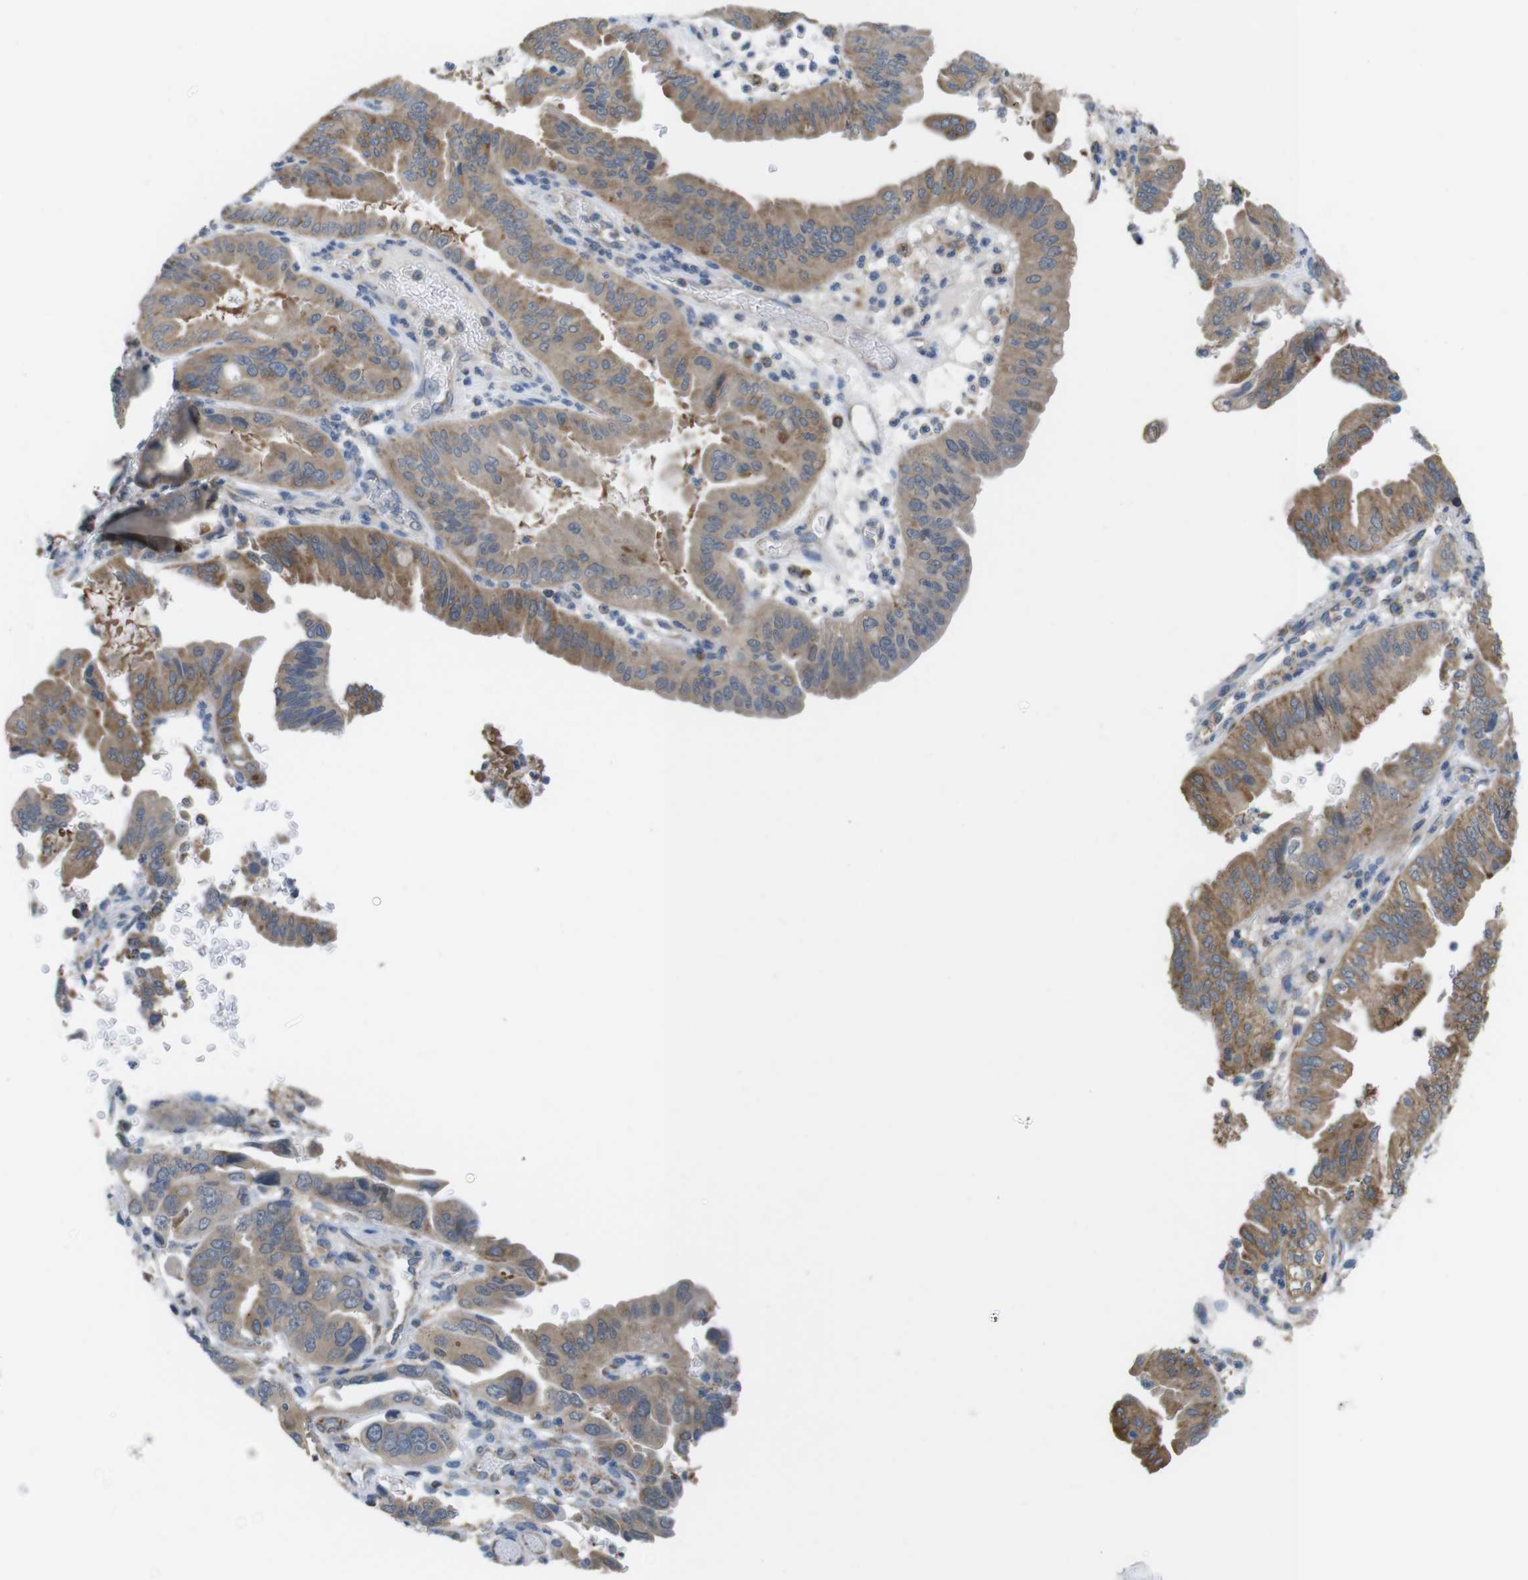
{"staining": {"intensity": "moderate", "quantity": ">75%", "location": "cytoplasmic/membranous"}, "tissue": "pancreatic cancer", "cell_type": "Tumor cells", "image_type": "cancer", "snomed": [{"axis": "morphology", "description": "Adenocarcinoma, NOS"}, {"axis": "topography", "description": "Pancreas"}], "caption": "Immunohistochemistry (IHC) (DAB (3,3'-diaminobenzidine)) staining of pancreatic cancer (adenocarcinoma) demonstrates moderate cytoplasmic/membranous protein staining in about >75% of tumor cells. Nuclei are stained in blue.", "gene": "GRIK2", "patient": {"sex": "male", "age": 70}}